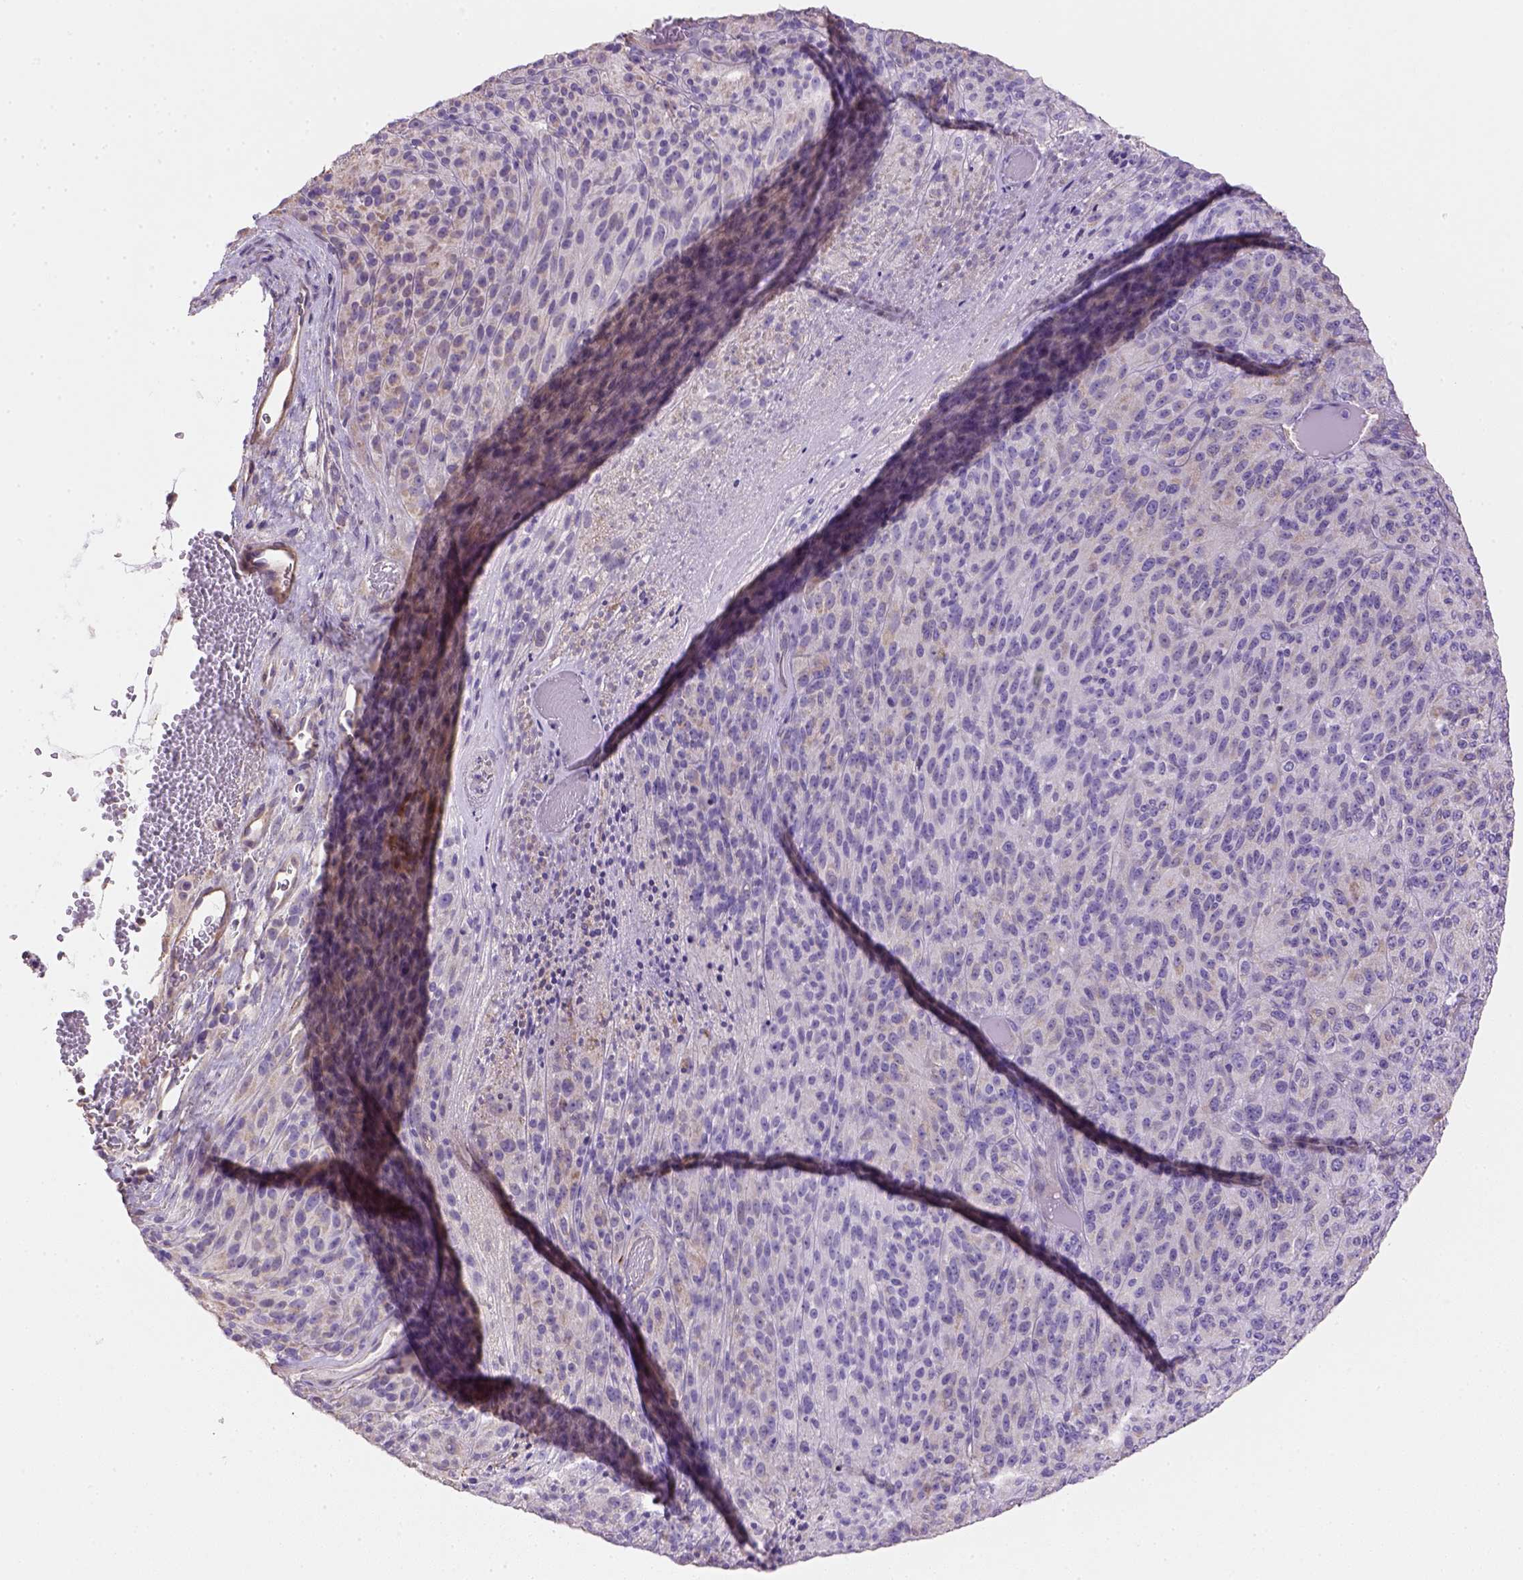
{"staining": {"intensity": "negative", "quantity": "none", "location": "none"}, "tissue": "melanoma", "cell_type": "Tumor cells", "image_type": "cancer", "snomed": [{"axis": "morphology", "description": "Malignant melanoma, Metastatic site"}, {"axis": "topography", "description": "Brain"}], "caption": "This is an immunohistochemistry (IHC) histopathology image of melanoma. There is no positivity in tumor cells.", "gene": "HTRA1", "patient": {"sex": "female", "age": 56}}